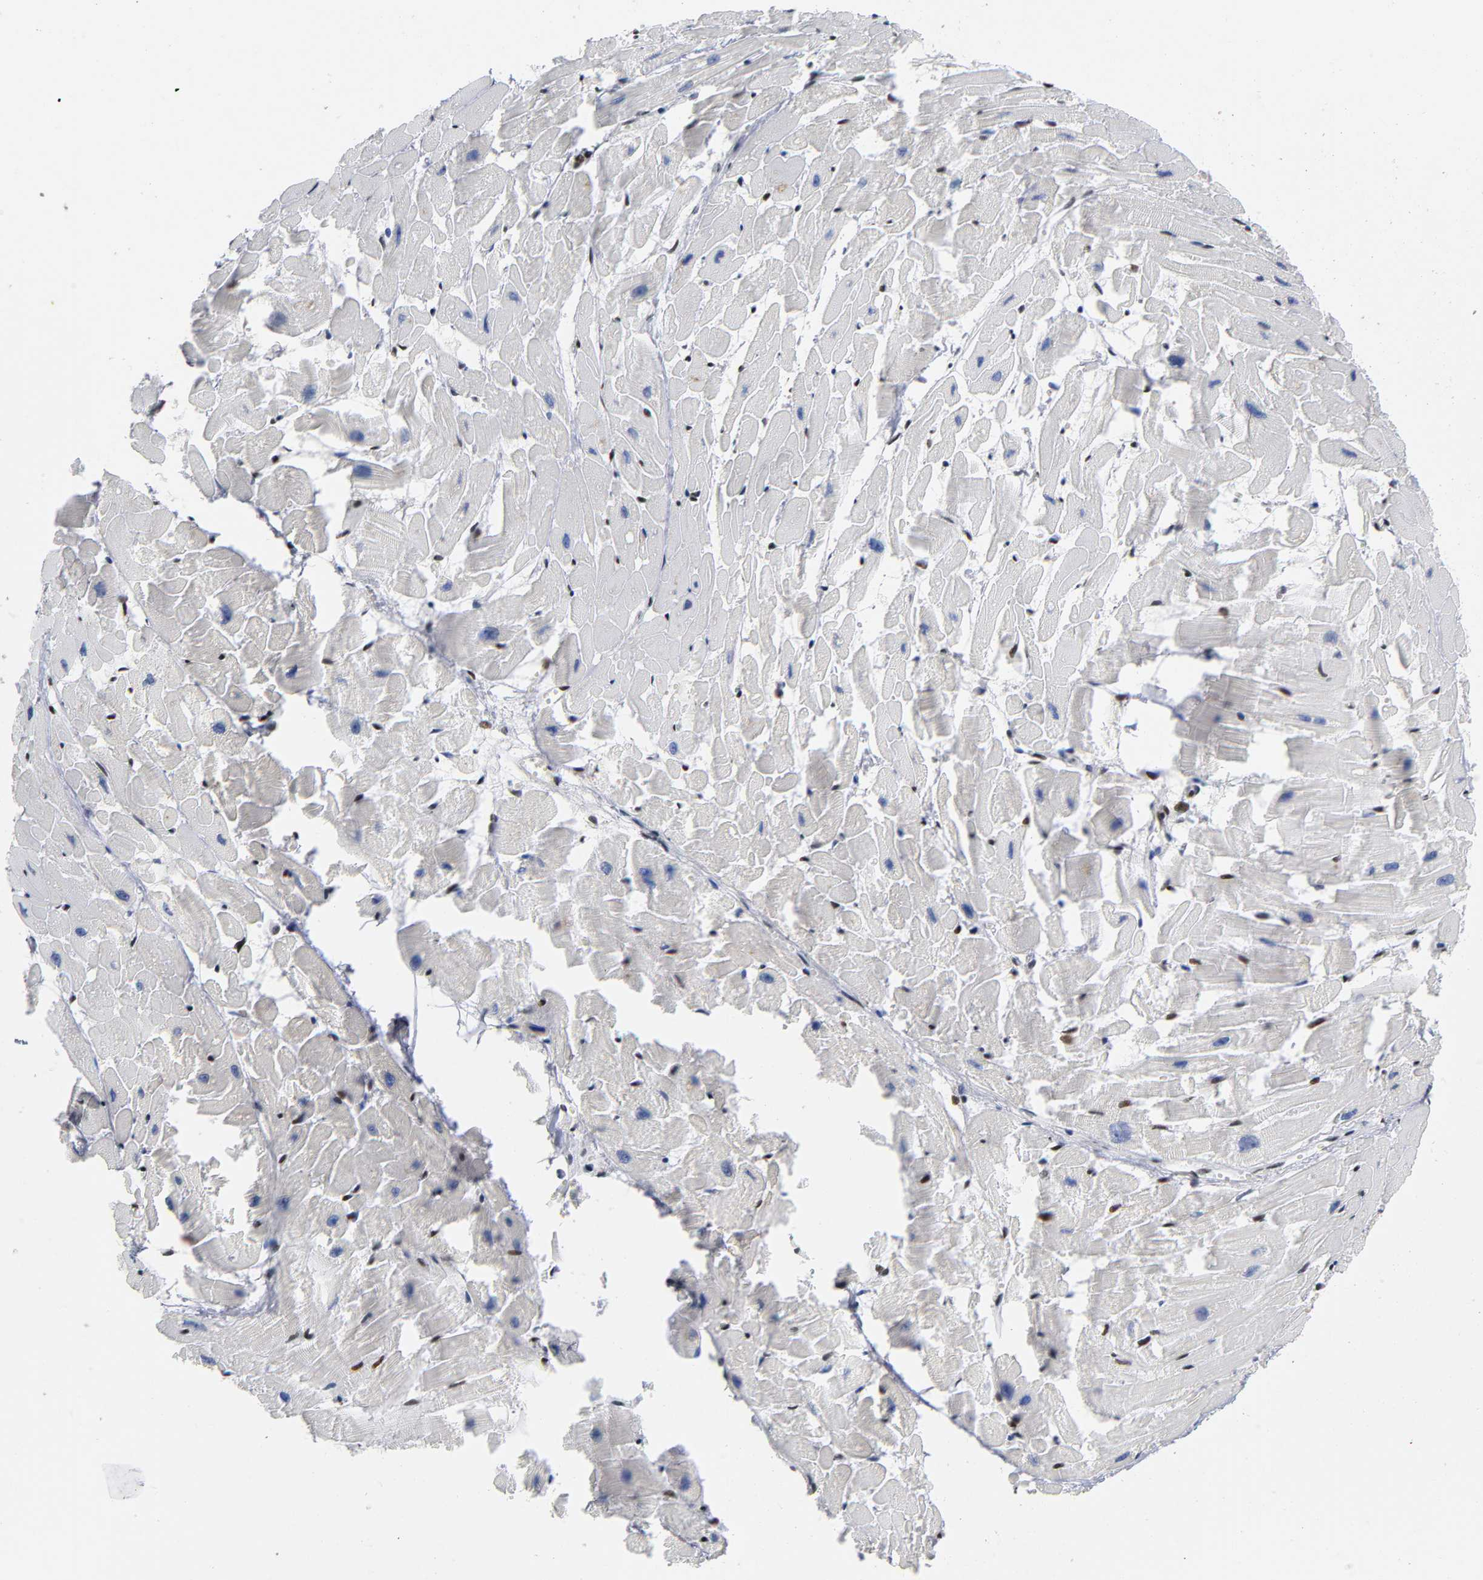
{"staining": {"intensity": "moderate", "quantity": "25%-75%", "location": "nuclear"}, "tissue": "heart muscle", "cell_type": "Cardiomyocytes", "image_type": "normal", "snomed": [{"axis": "morphology", "description": "Normal tissue, NOS"}, {"axis": "topography", "description": "Heart"}], "caption": "This is a histology image of IHC staining of benign heart muscle, which shows moderate positivity in the nuclear of cardiomyocytes.", "gene": "CREBBP", "patient": {"sex": "female", "age": 19}}